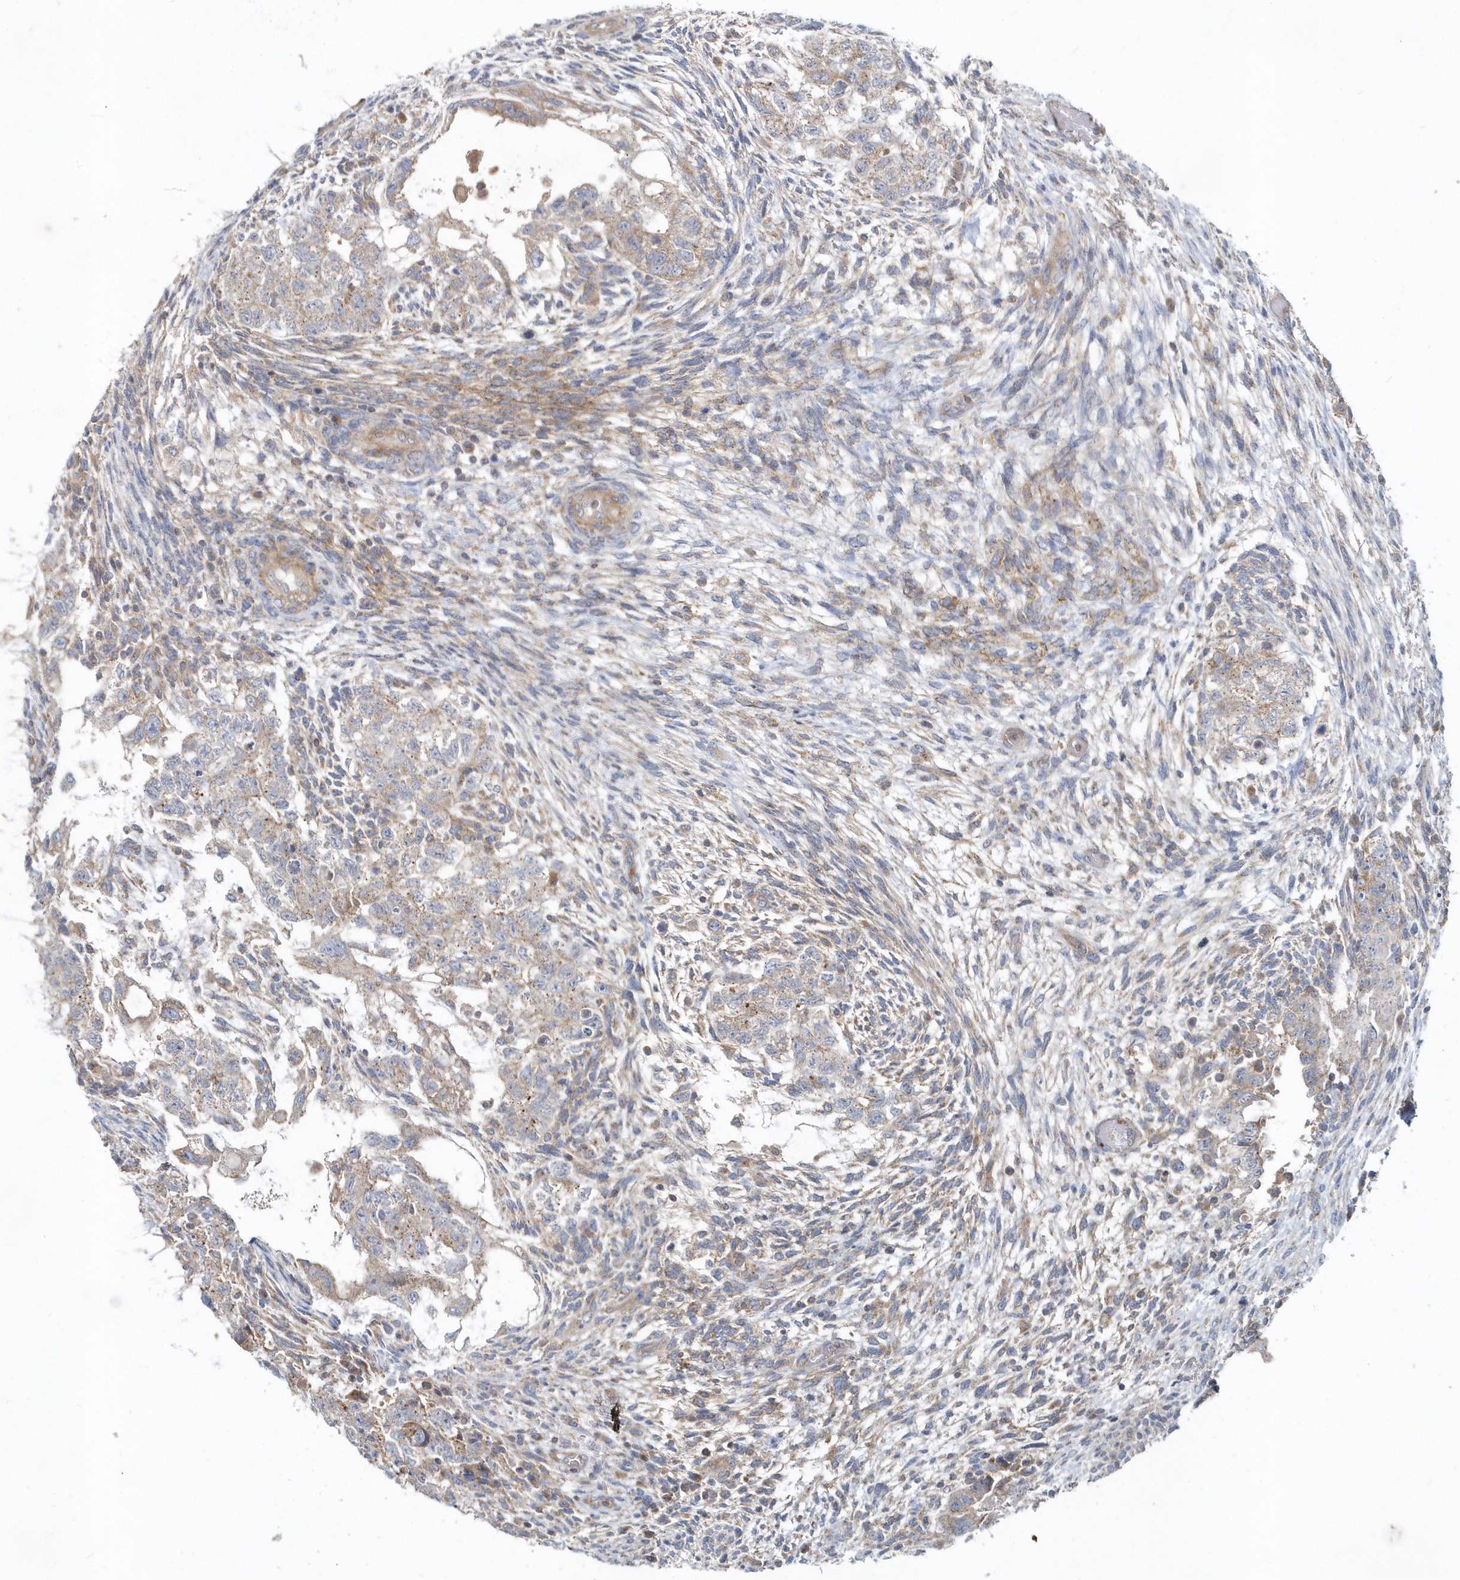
{"staining": {"intensity": "moderate", "quantity": "<25%", "location": "cytoplasmic/membranous"}, "tissue": "testis cancer", "cell_type": "Tumor cells", "image_type": "cancer", "snomed": [{"axis": "morphology", "description": "Carcinoma, Embryonal, NOS"}, {"axis": "topography", "description": "Testis"}], "caption": "A high-resolution photomicrograph shows immunohistochemistry staining of testis cancer, which reveals moderate cytoplasmic/membranous staining in approximately <25% of tumor cells. (DAB (3,3'-diaminobenzidine) IHC, brown staining for protein, blue staining for nuclei).", "gene": "LEXM", "patient": {"sex": "male", "age": 36}}